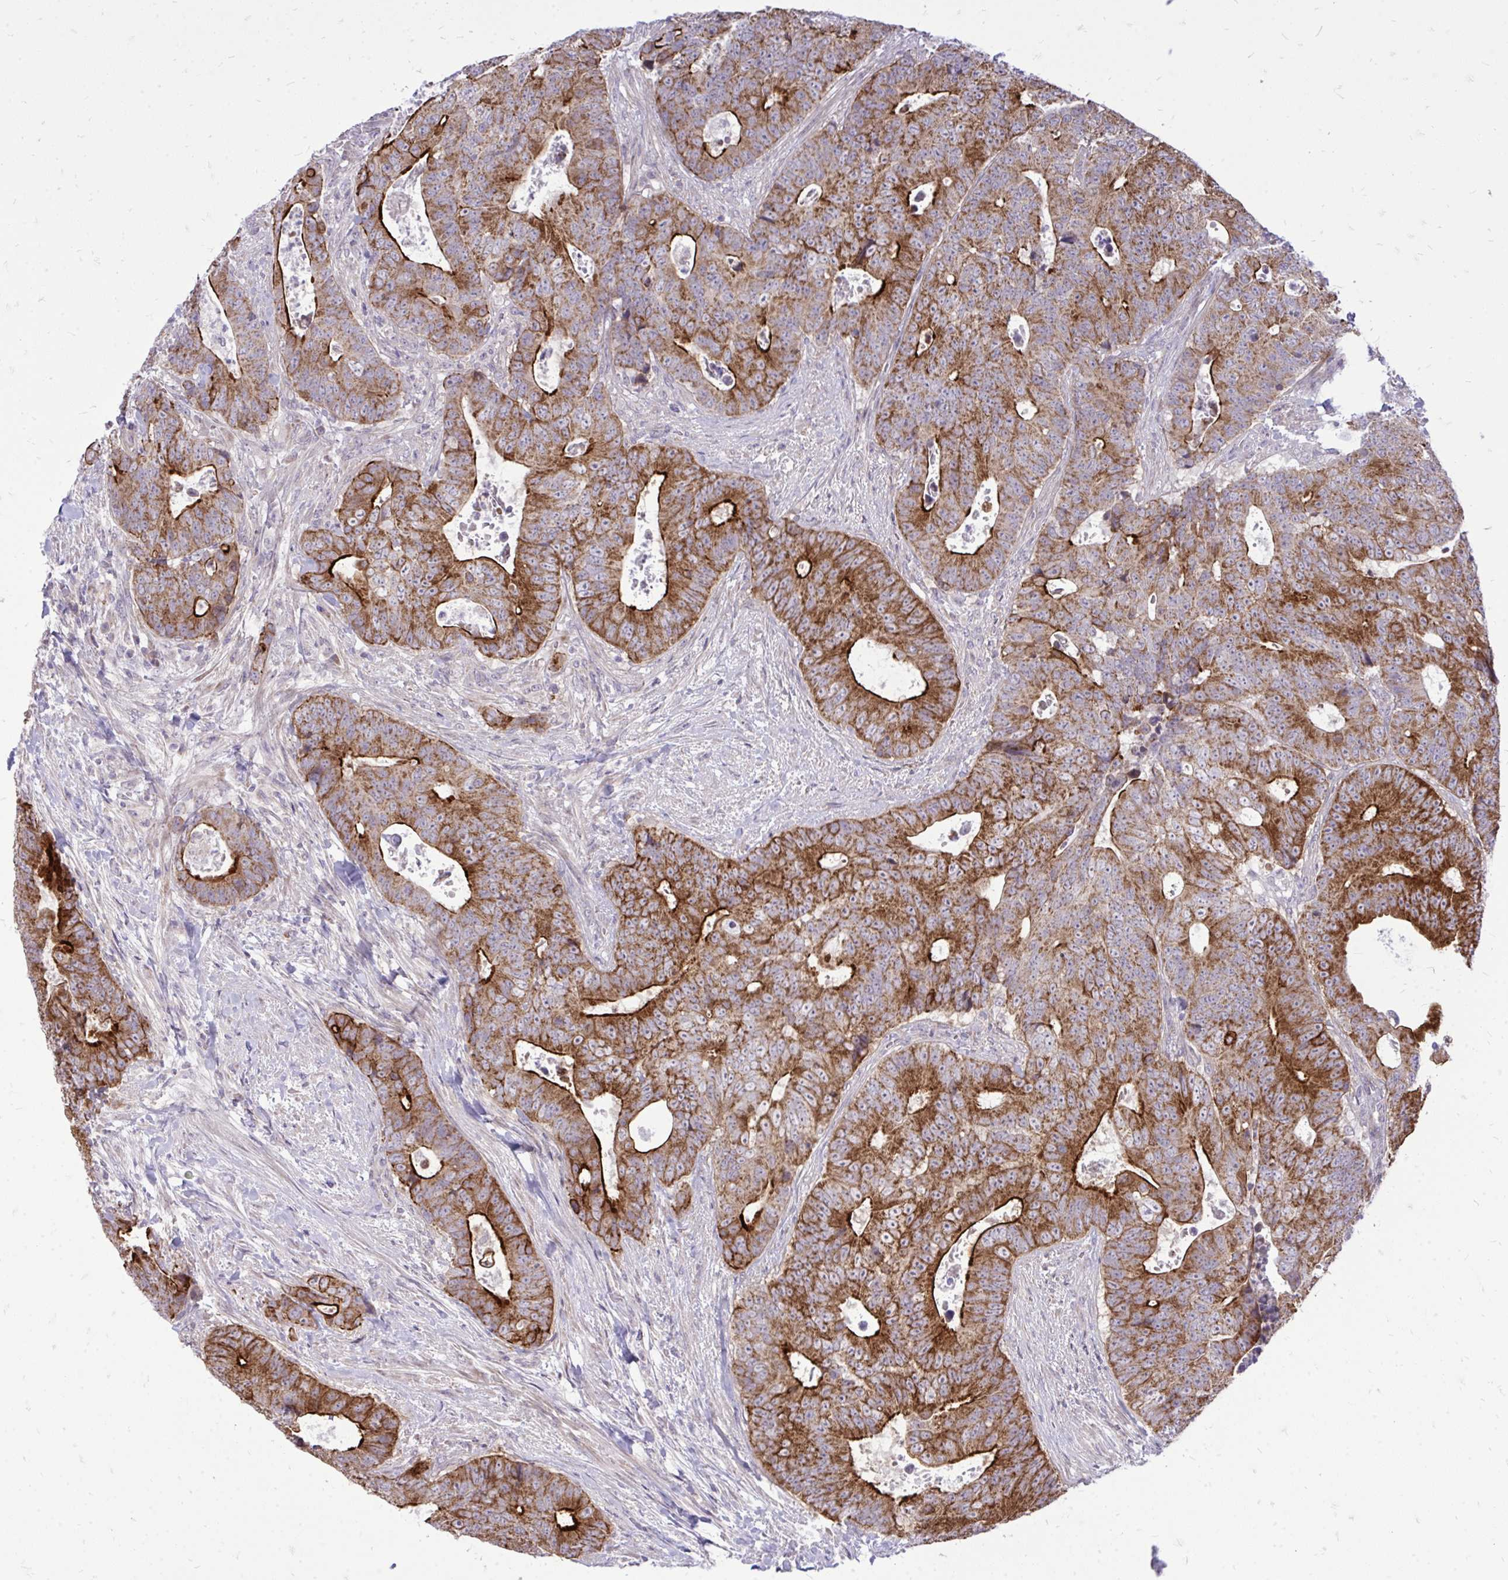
{"staining": {"intensity": "strong", "quantity": ">75%", "location": "cytoplasmic/membranous"}, "tissue": "colorectal cancer", "cell_type": "Tumor cells", "image_type": "cancer", "snomed": [{"axis": "morphology", "description": "Adenocarcinoma, NOS"}, {"axis": "topography", "description": "Colon"}], "caption": "Colorectal cancer stained with a brown dye reveals strong cytoplasmic/membranous positive positivity in approximately >75% of tumor cells.", "gene": "SPTBN2", "patient": {"sex": "female", "age": 48}}